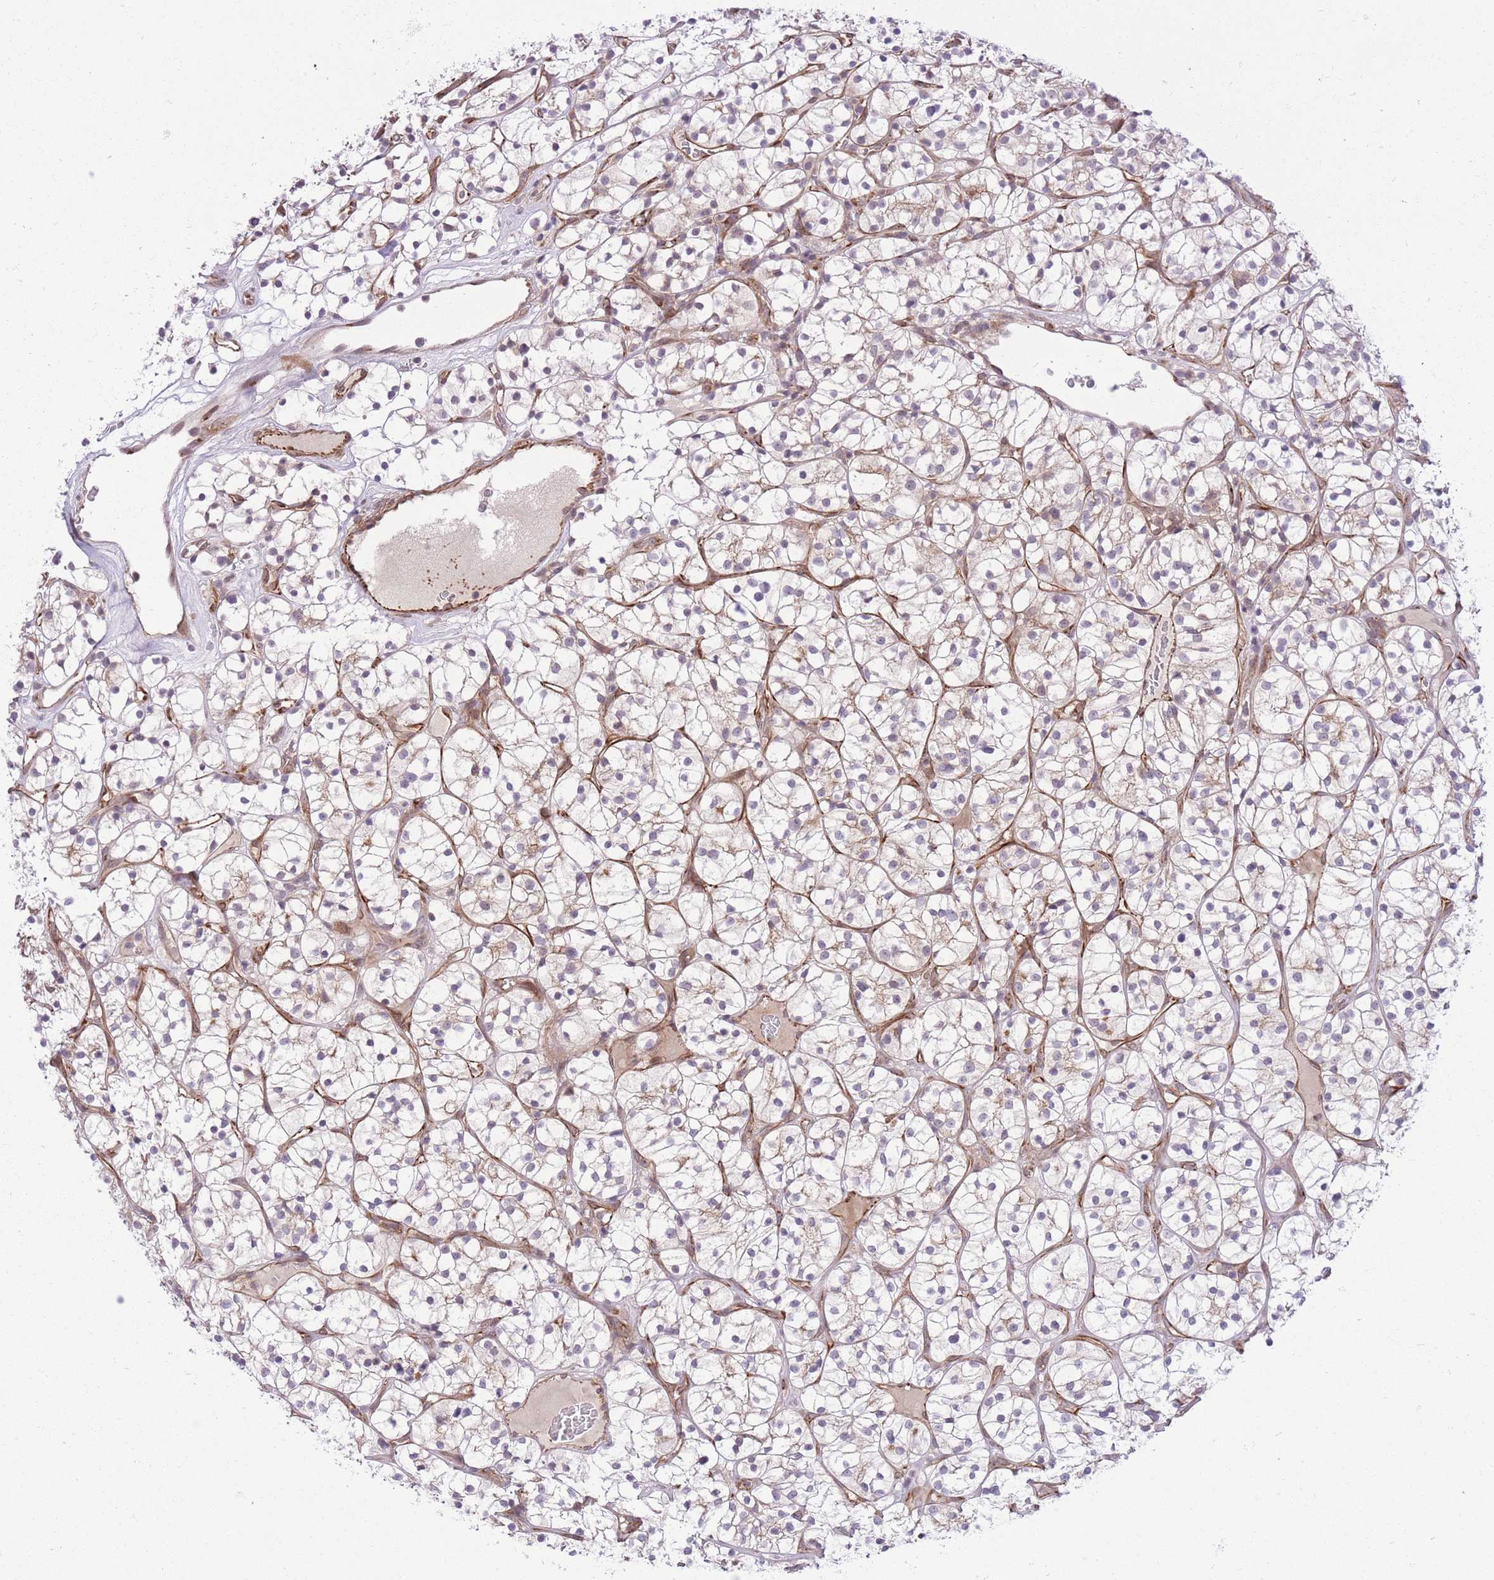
{"staining": {"intensity": "negative", "quantity": "none", "location": "none"}, "tissue": "renal cancer", "cell_type": "Tumor cells", "image_type": "cancer", "snomed": [{"axis": "morphology", "description": "Adenocarcinoma, NOS"}, {"axis": "topography", "description": "Kidney"}], "caption": "Tumor cells are negative for brown protein staining in renal cancer.", "gene": "ZBED5", "patient": {"sex": "female", "age": 64}}